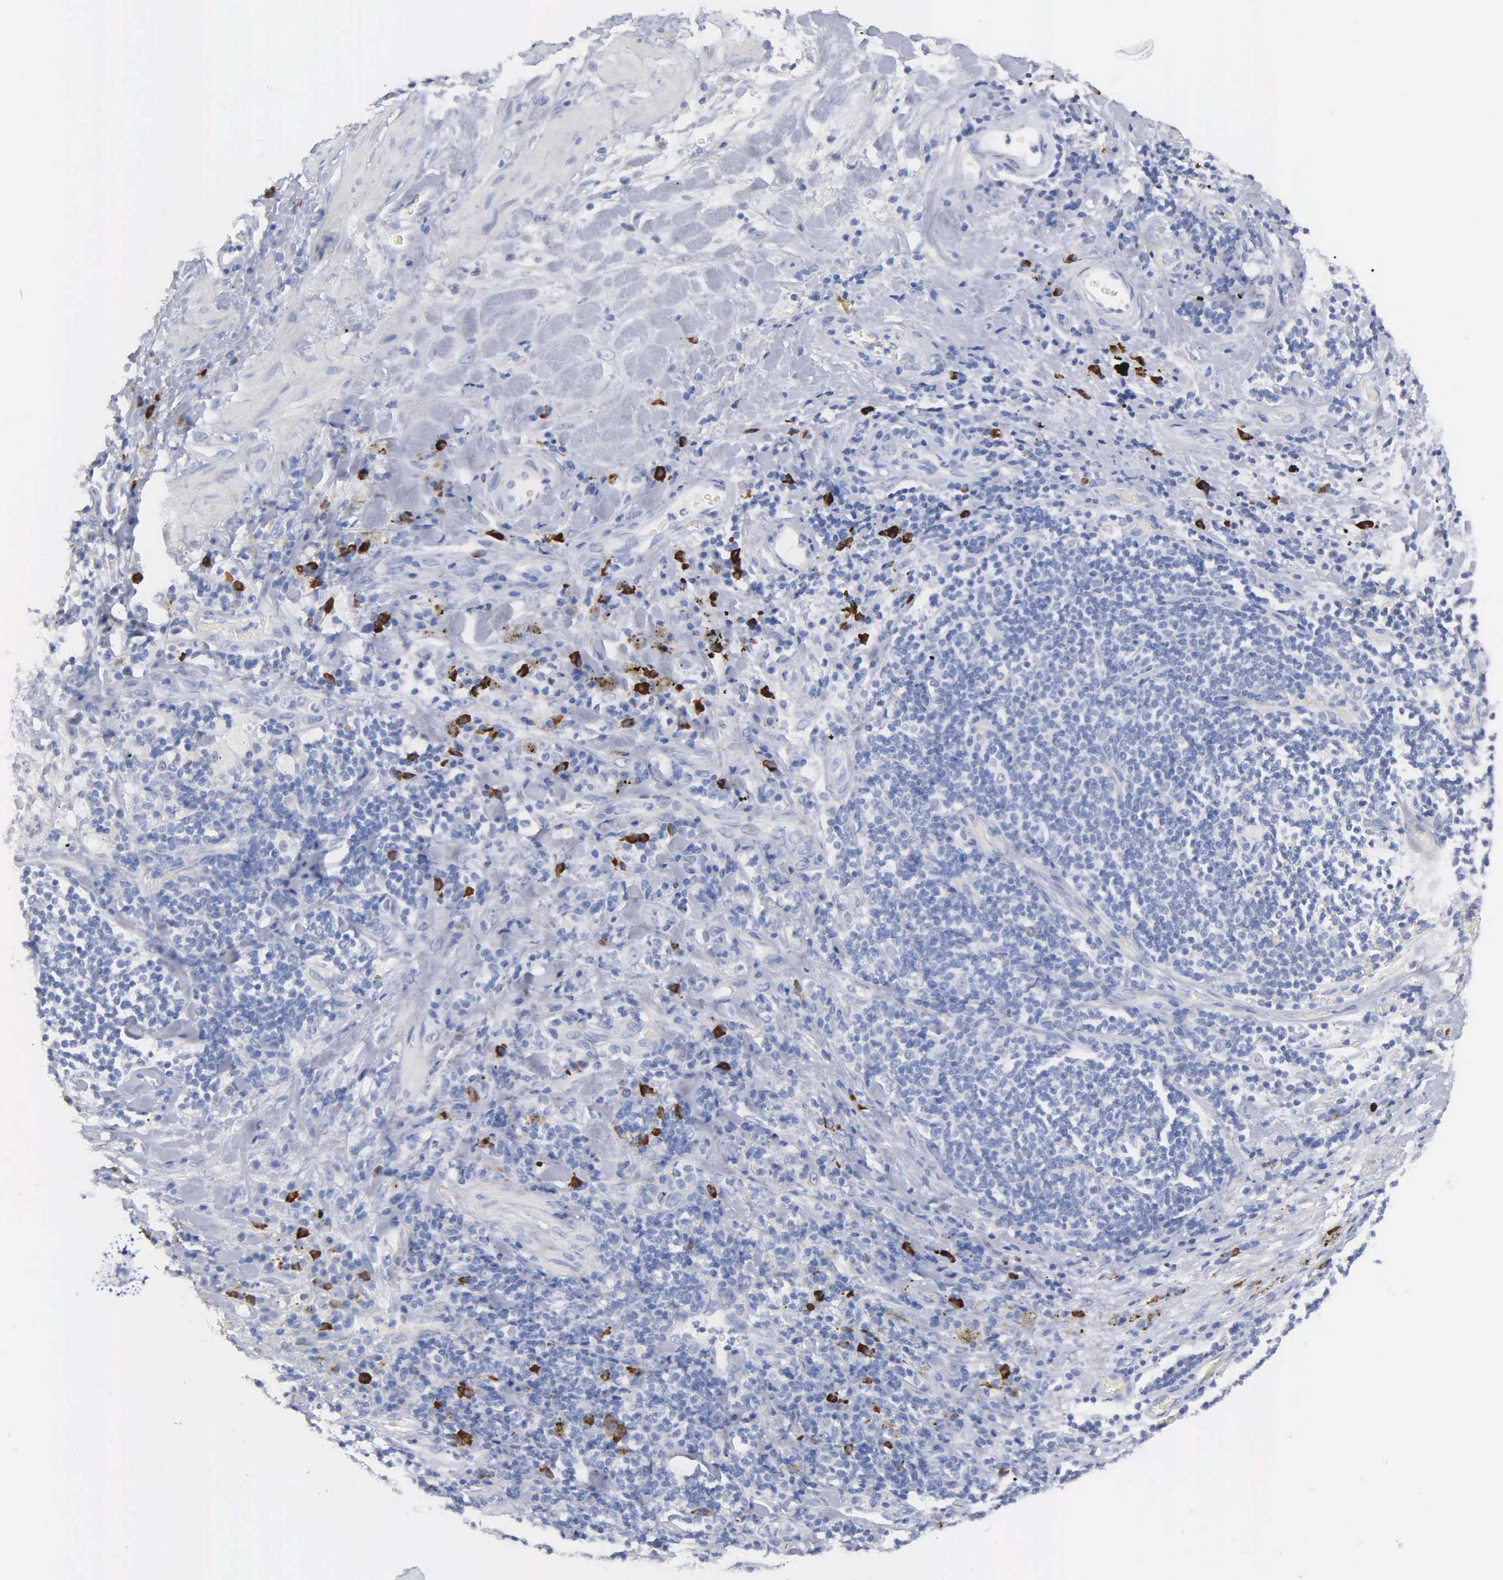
{"staining": {"intensity": "negative", "quantity": "none", "location": "none"}, "tissue": "lung cancer", "cell_type": "Tumor cells", "image_type": "cancer", "snomed": [{"axis": "morphology", "description": "Squamous cell carcinoma, NOS"}, {"axis": "topography", "description": "Lung"}], "caption": "Image shows no protein expression in tumor cells of squamous cell carcinoma (lung) tissue.", "gene": "ASPHD2", "patient": {"sex": "male", "age": 64}}